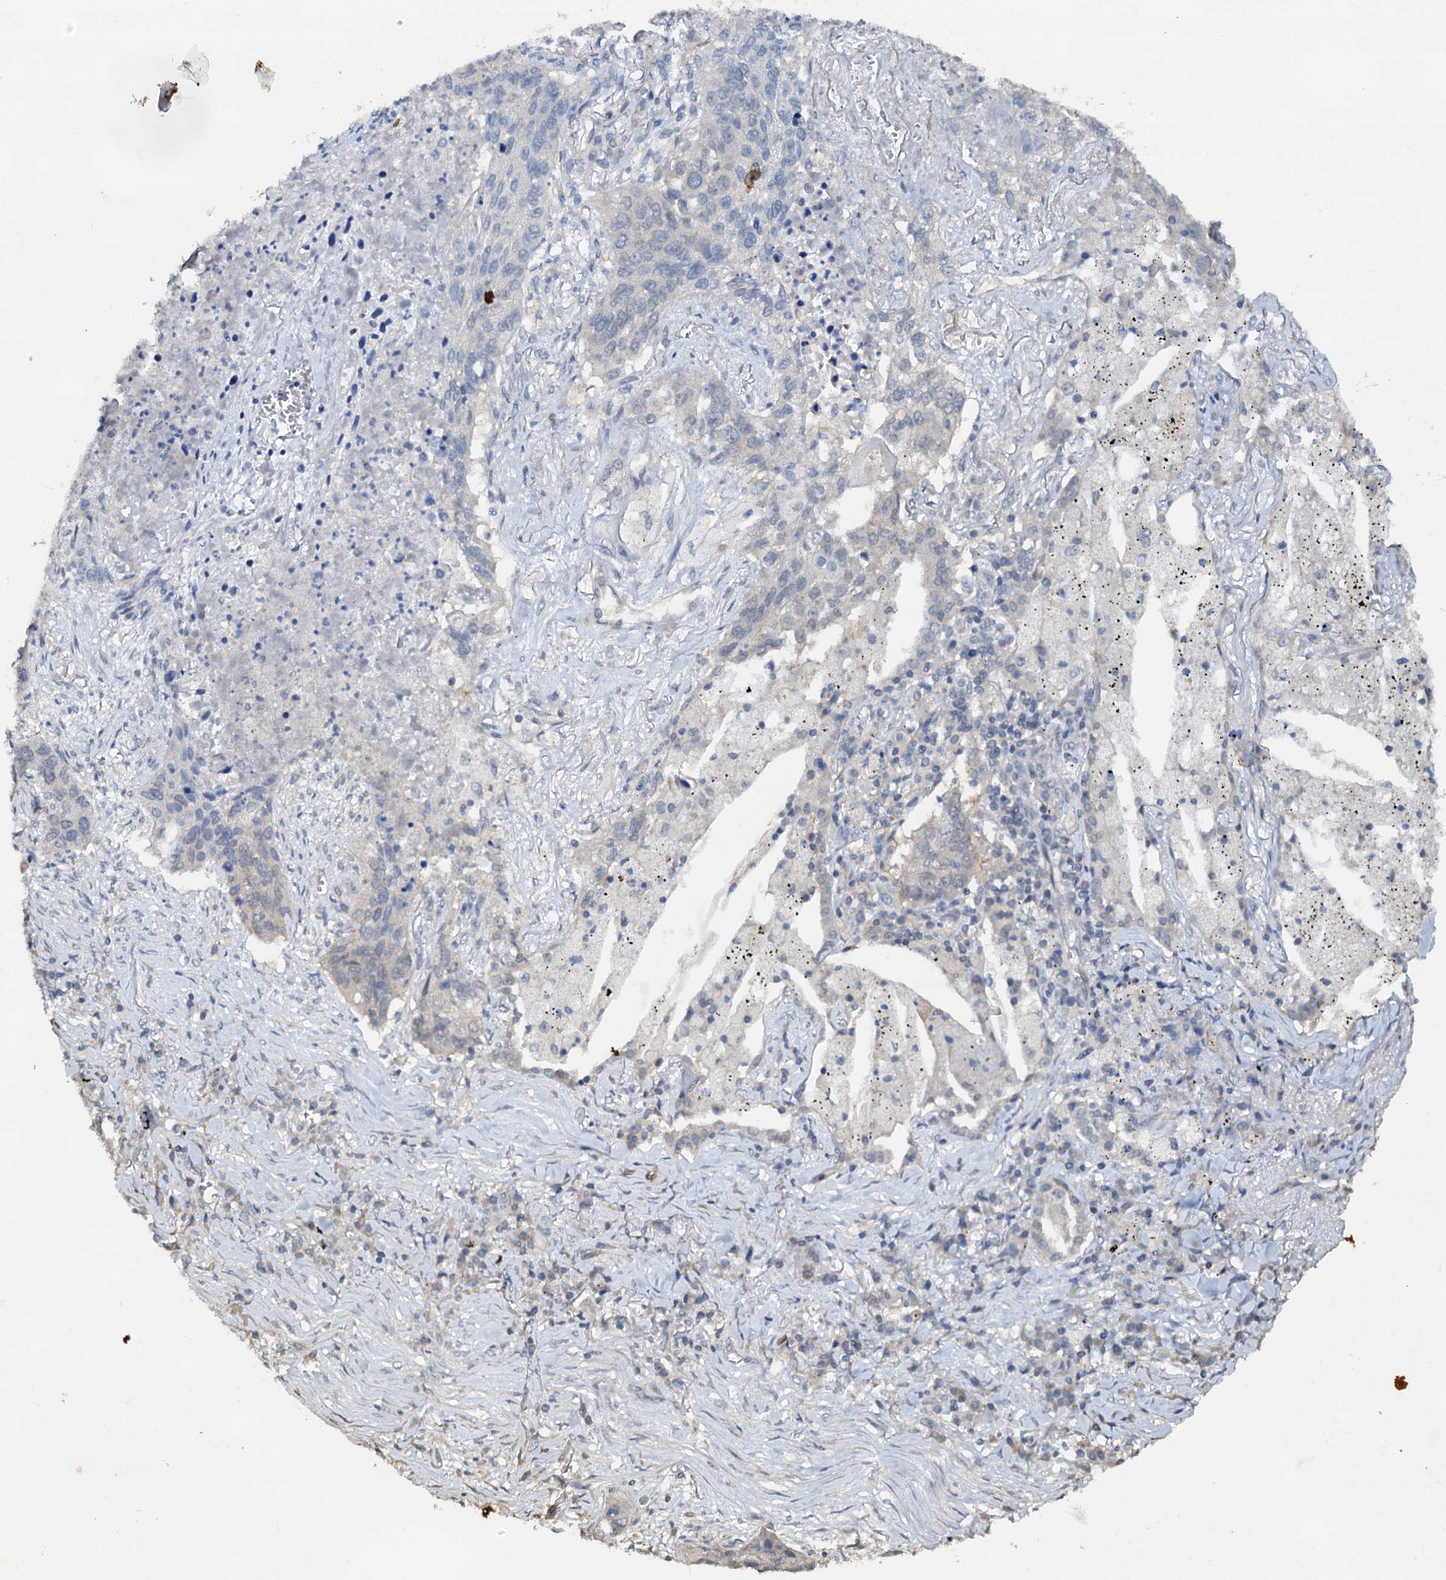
{"staining": {"intensity": "negative", "quantity": "none", "location": "none"}, "tissue": "lung cancer", "cell_type": "Tumor cells", "image_type": "cancer", "snomed": [{"axis": "morphology", "description": "Squamous cell carcinoma, NOS"}, {"axis": "topography", "description": "Lung"}], "caption": "High power microscopy histopathology image of an immunohistochemistry histopathology image of lung cancer, revealing no significant expression in tumor cells.", "gene": "PTGES3", "patient": {"sex": "female", "age": 63}}